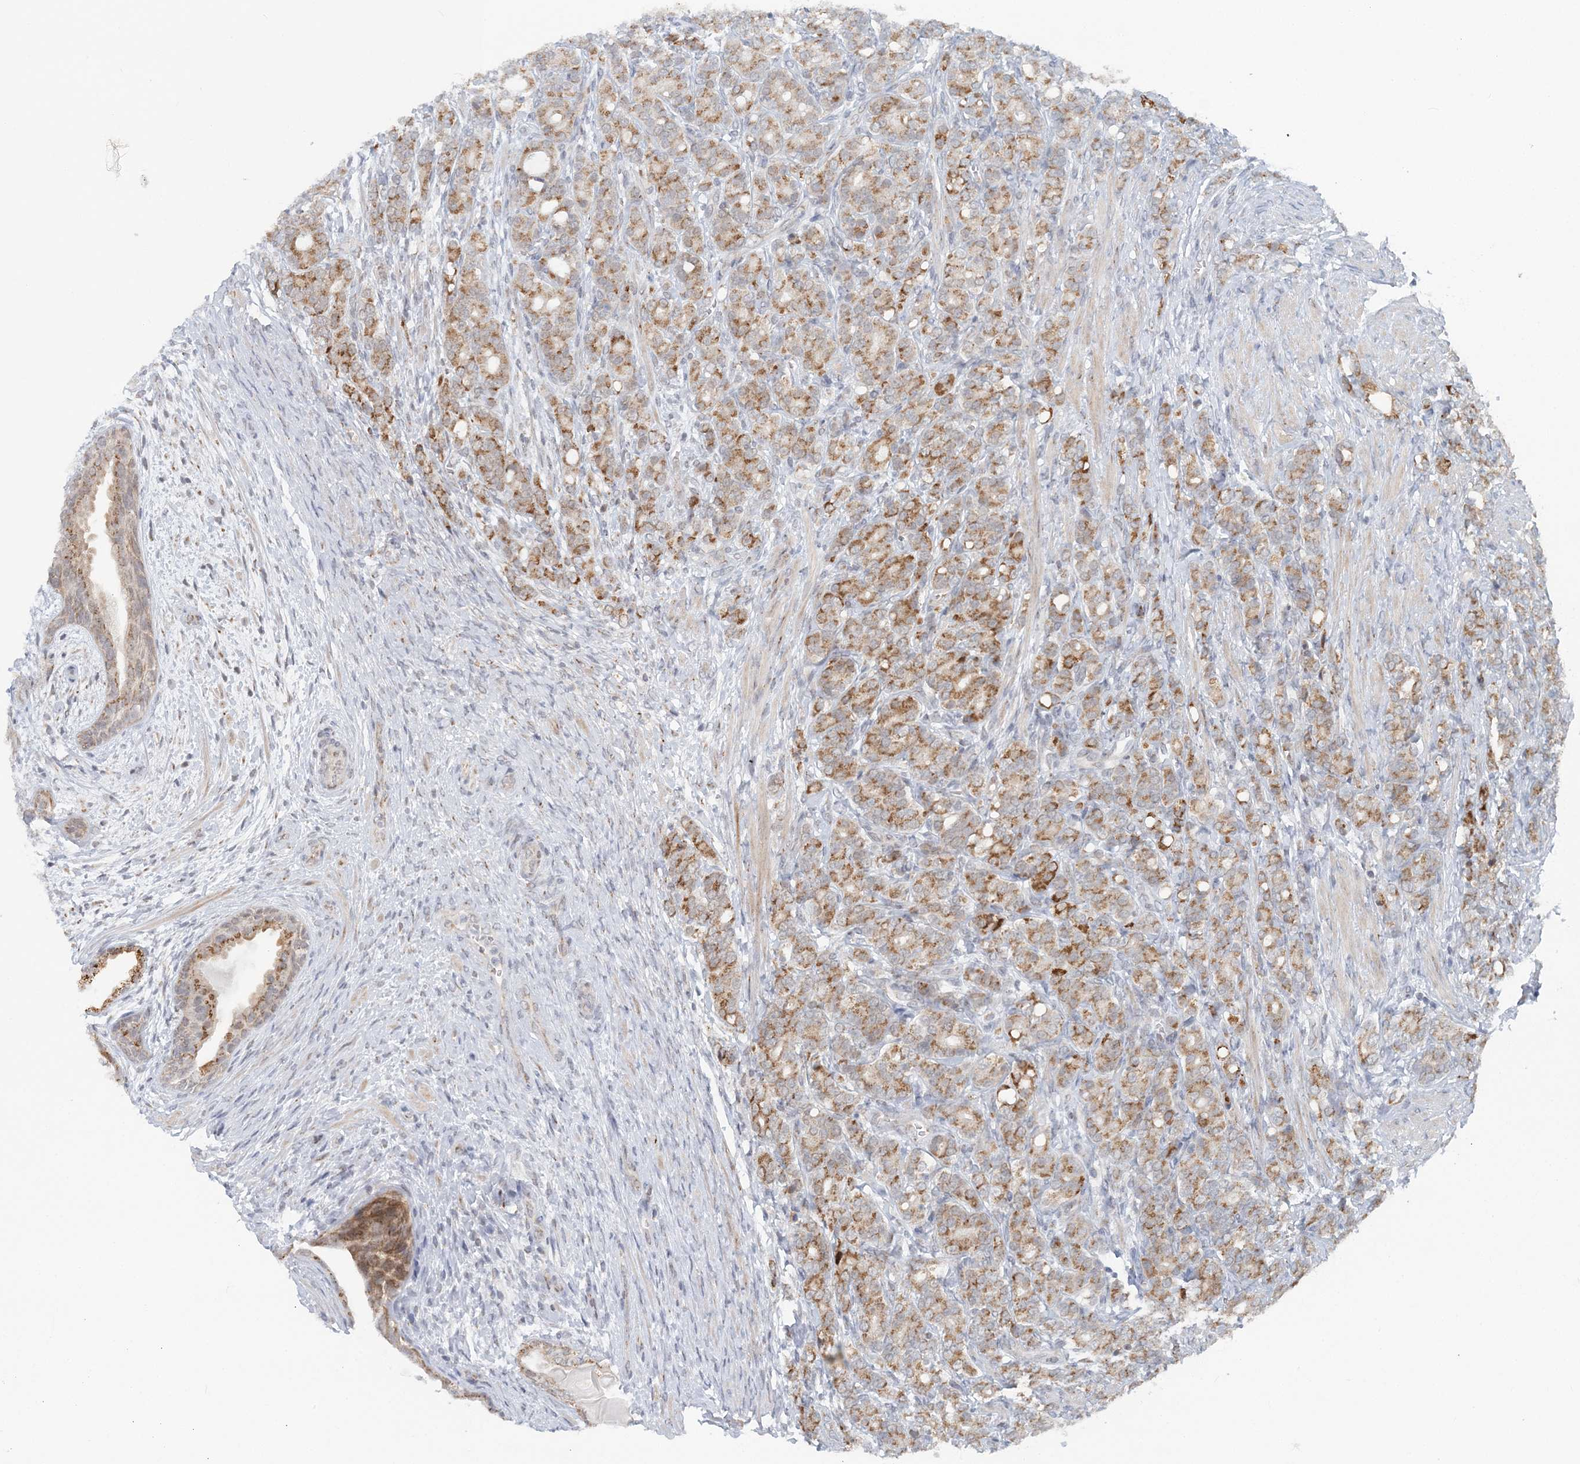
{"staining": {"intensity": "moderate", "quantity": ">75%", "location": "cytoplasmic/membranous"}, "tissue": "prostate cancer", "cell_type": "Tumor cells", "image_type": "cancer", "snomed": [{"axis": "morphology", "description": "Adenocarcinoma, High grade"}, {"axis": "topography", "description": "Prostate"}], "caption": "This micrograph displays prostate cancer (adenocarcinoma (high-grade)) stained with immunohistochemistry to label a protein in brown. The cytoplasmic/membranous of tumor cells show moderate positivity for the protein. Nuclei are counter-stained blue.", "gene": "RNF150", "patient": {"sex": "male", "age": 62}}